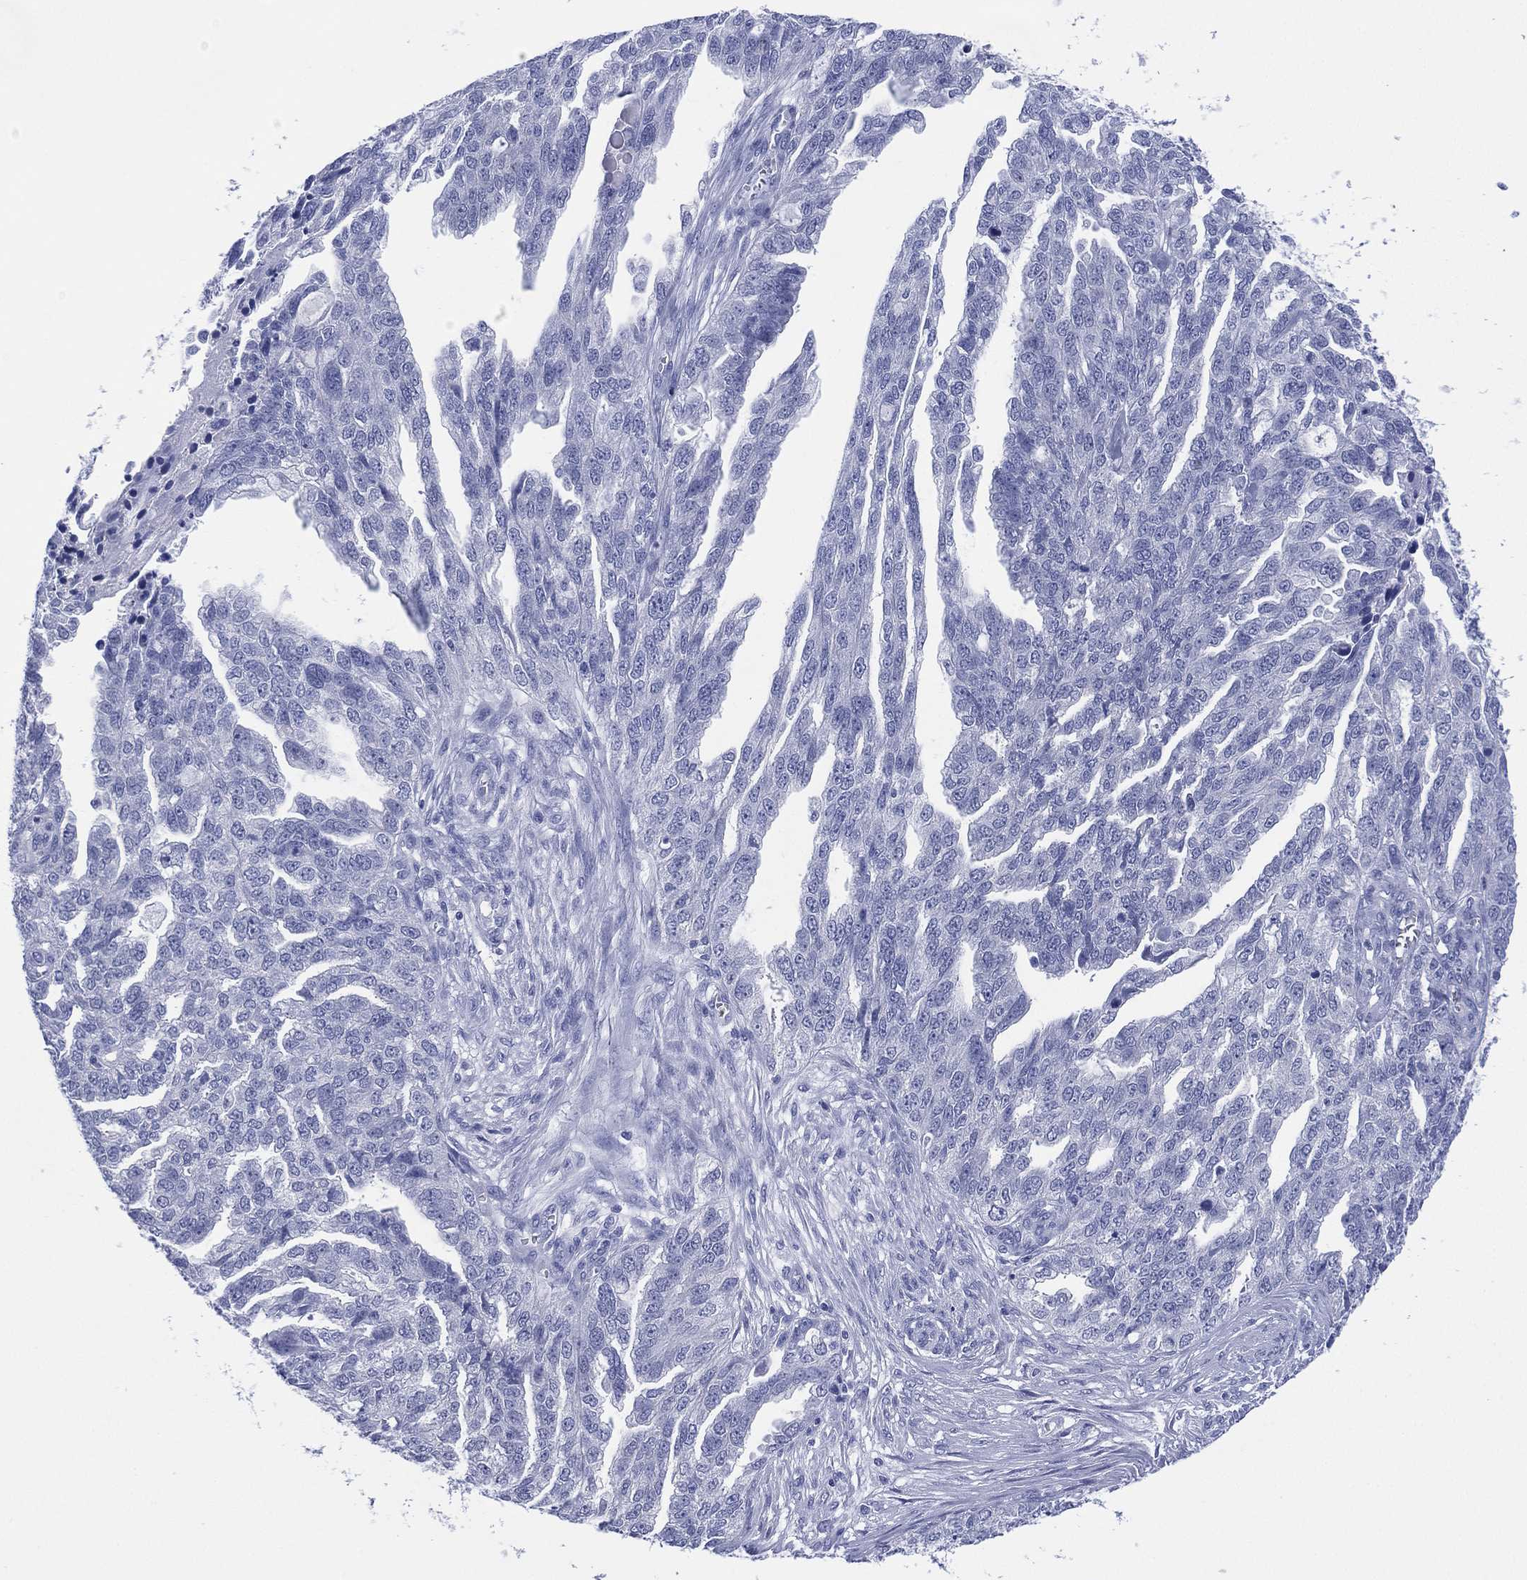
{"staining": {"intensity": "negative", "quantity": "none", "location": "none"}, "tissue": "ovarian cancer", "cell_type": "Tumor cells", "image_type": "cancer", "snomed": [{"axis": "morphology", "description": "Cystadenocarcinoma, serous, NOS"}, {"axis": "topography", "description": "Ovary"}], "caption": "Immunohistochemical staining of ovarian cancer demonstrates no significant positivity in tumor cells.", "gene": "DSG1", "patient": {"sex": "female", "age": 51}}